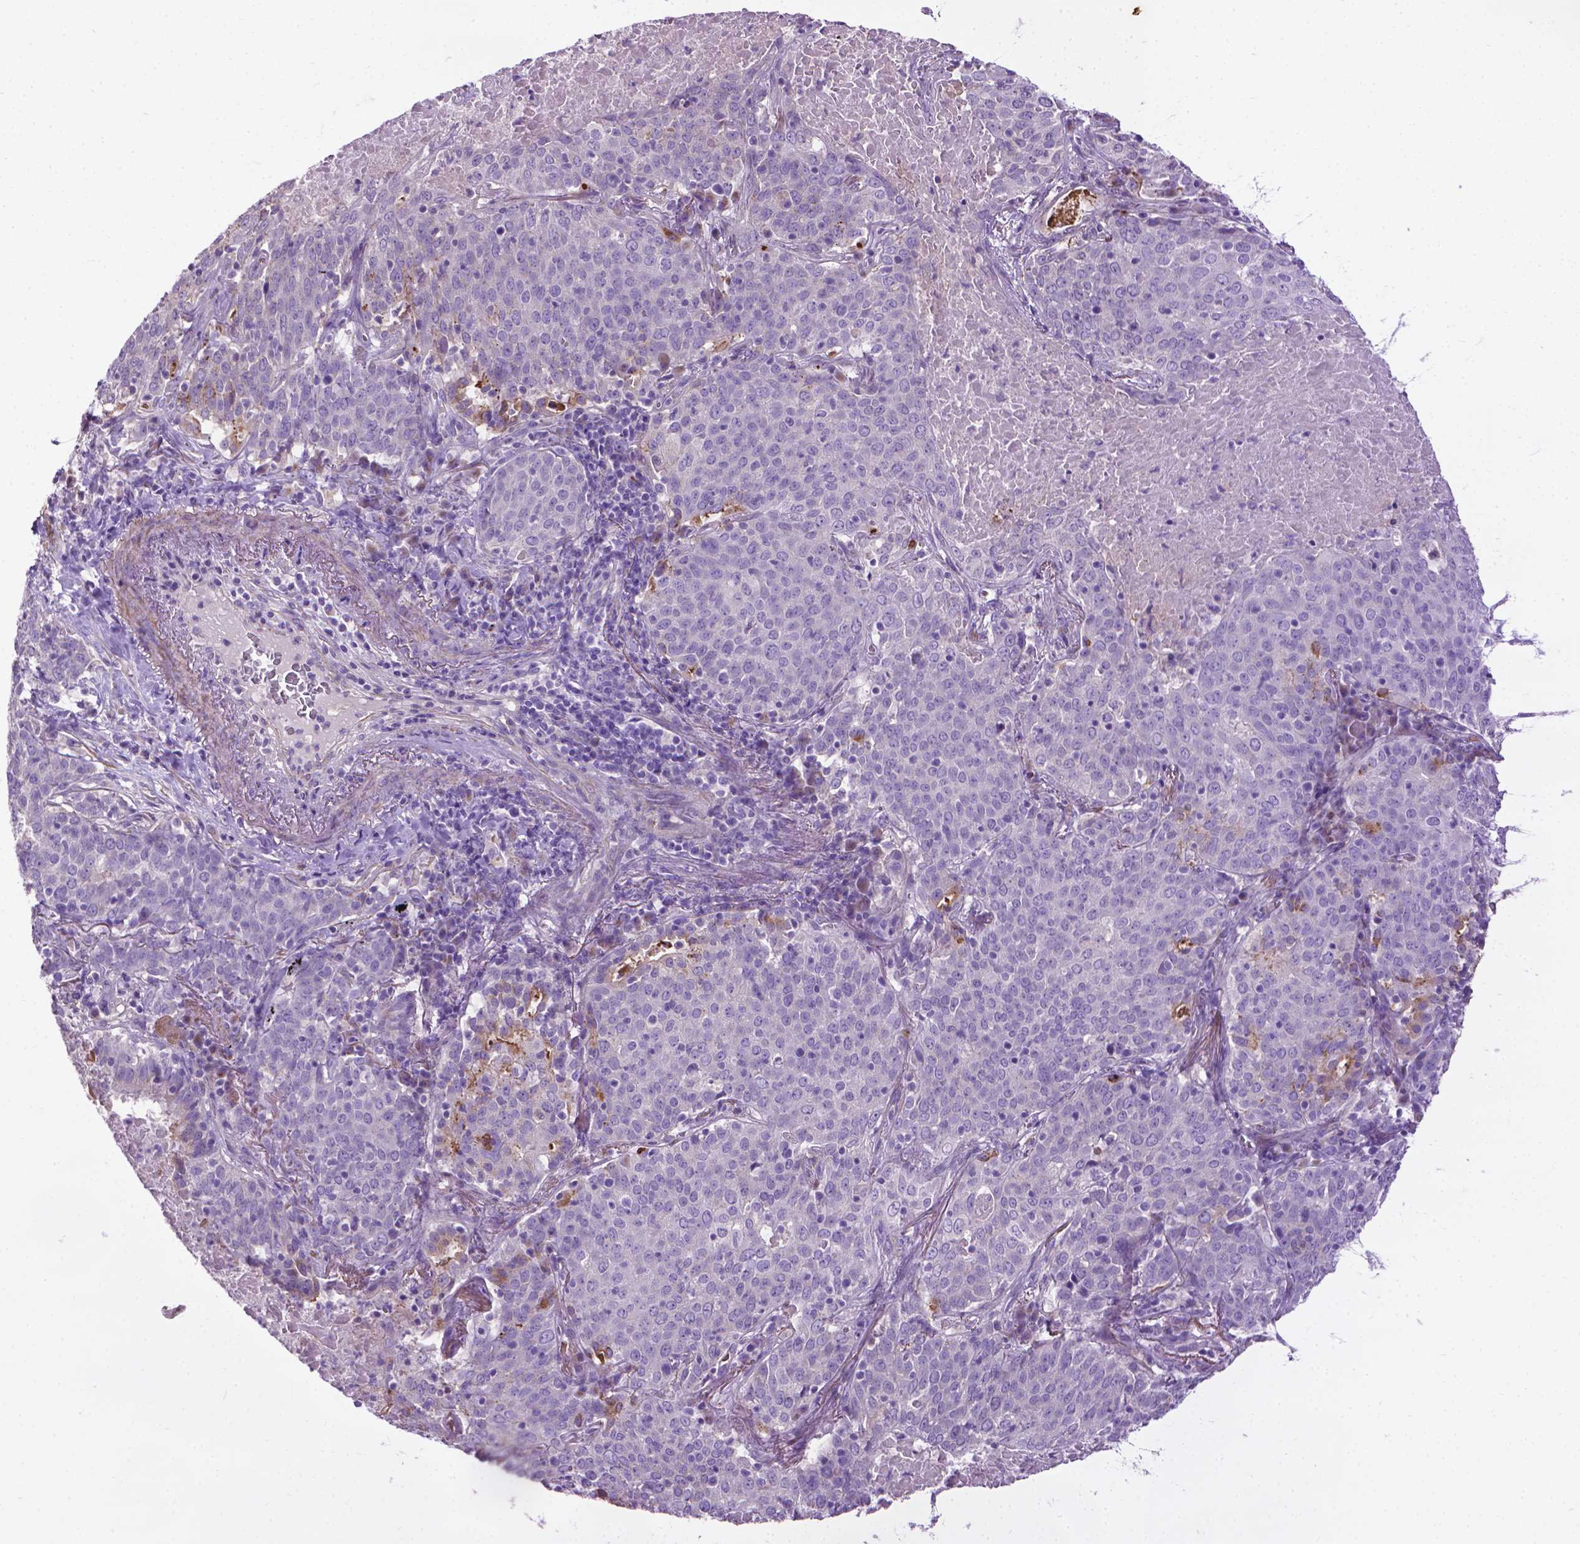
{"staining": {"intensity": "negative", "quantity": "none", "location": "none"}, "tissue": "lung cancer", "cell_type": "Tumor cells", "image_type": "cancer", "snomed": [{"axis": "morphology", "description": "Squamous cell carcinoma, NOS"}, {"axis": "topography", "description": "Lung"}], "caption": "DAB (3,3'-diaminobenzidine) immunohistochemical staining of lung cancer shows no significant positivity in tumor cells. (Immunohistochemistry, brightfield microscopy, high magnification).", "gene": "AQP10", "patient": {"sex": "male", "age": 82}}